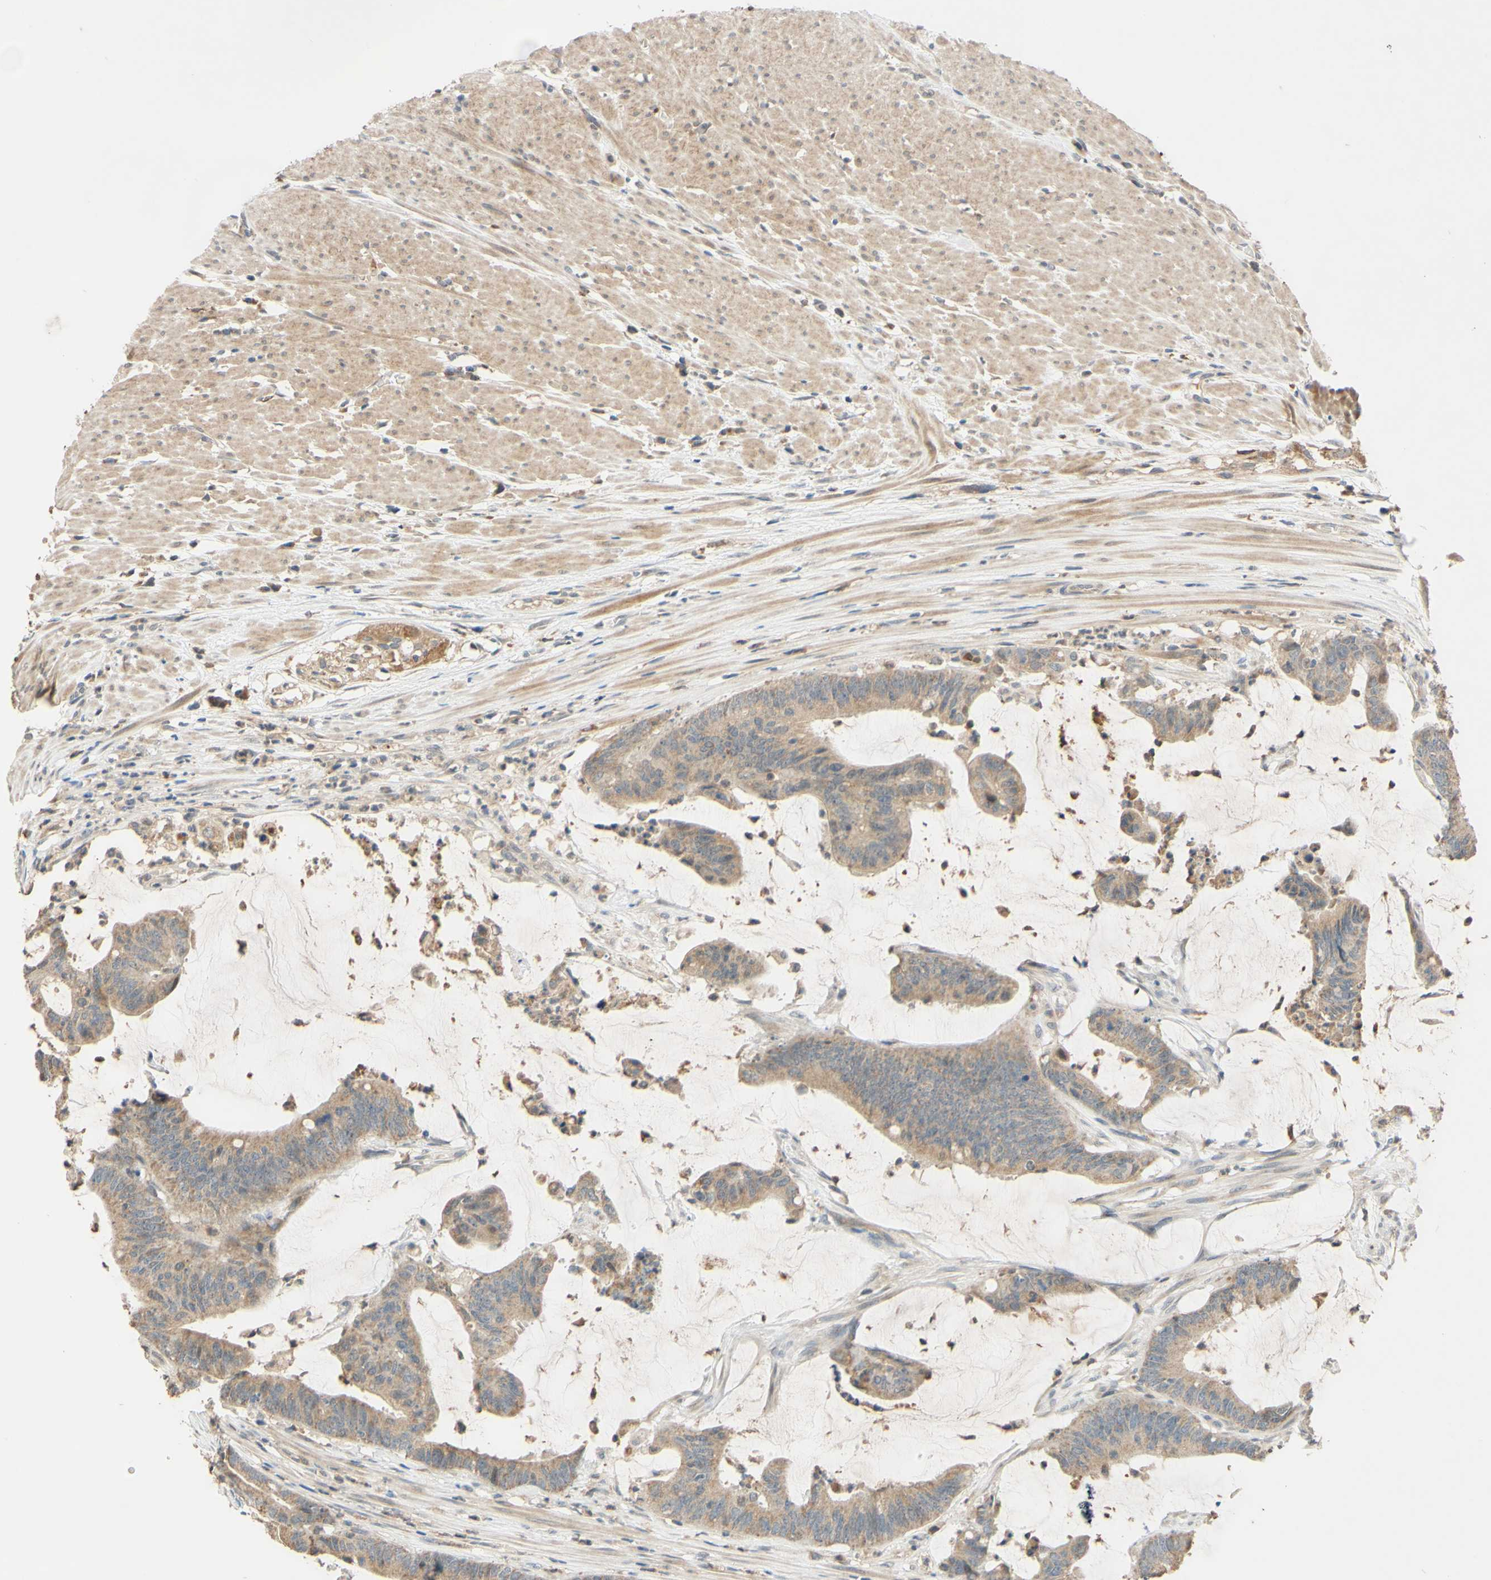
{"staining": {"intensity": "moderate", "quantity": ">75%", "location": "cytoplasmic/membranous"}, "tissue": "colorectal cancer", "cell_type": "Tumor cells", "image_type": "cancer", "snomed": [{"axis": "morphology", "description": "Adenocarcinoma, NOS"}, {"axis": "topography", "description": "Rectum"}], "caption": "This is a photomicrograph of IHC staining of colorectal adenocarcinoma, which shows moderate positivity in the cytoplasmic/membranous of tumor cells.", "gene": "GATA1", "patient": {"sex": "female", "age": 66}}